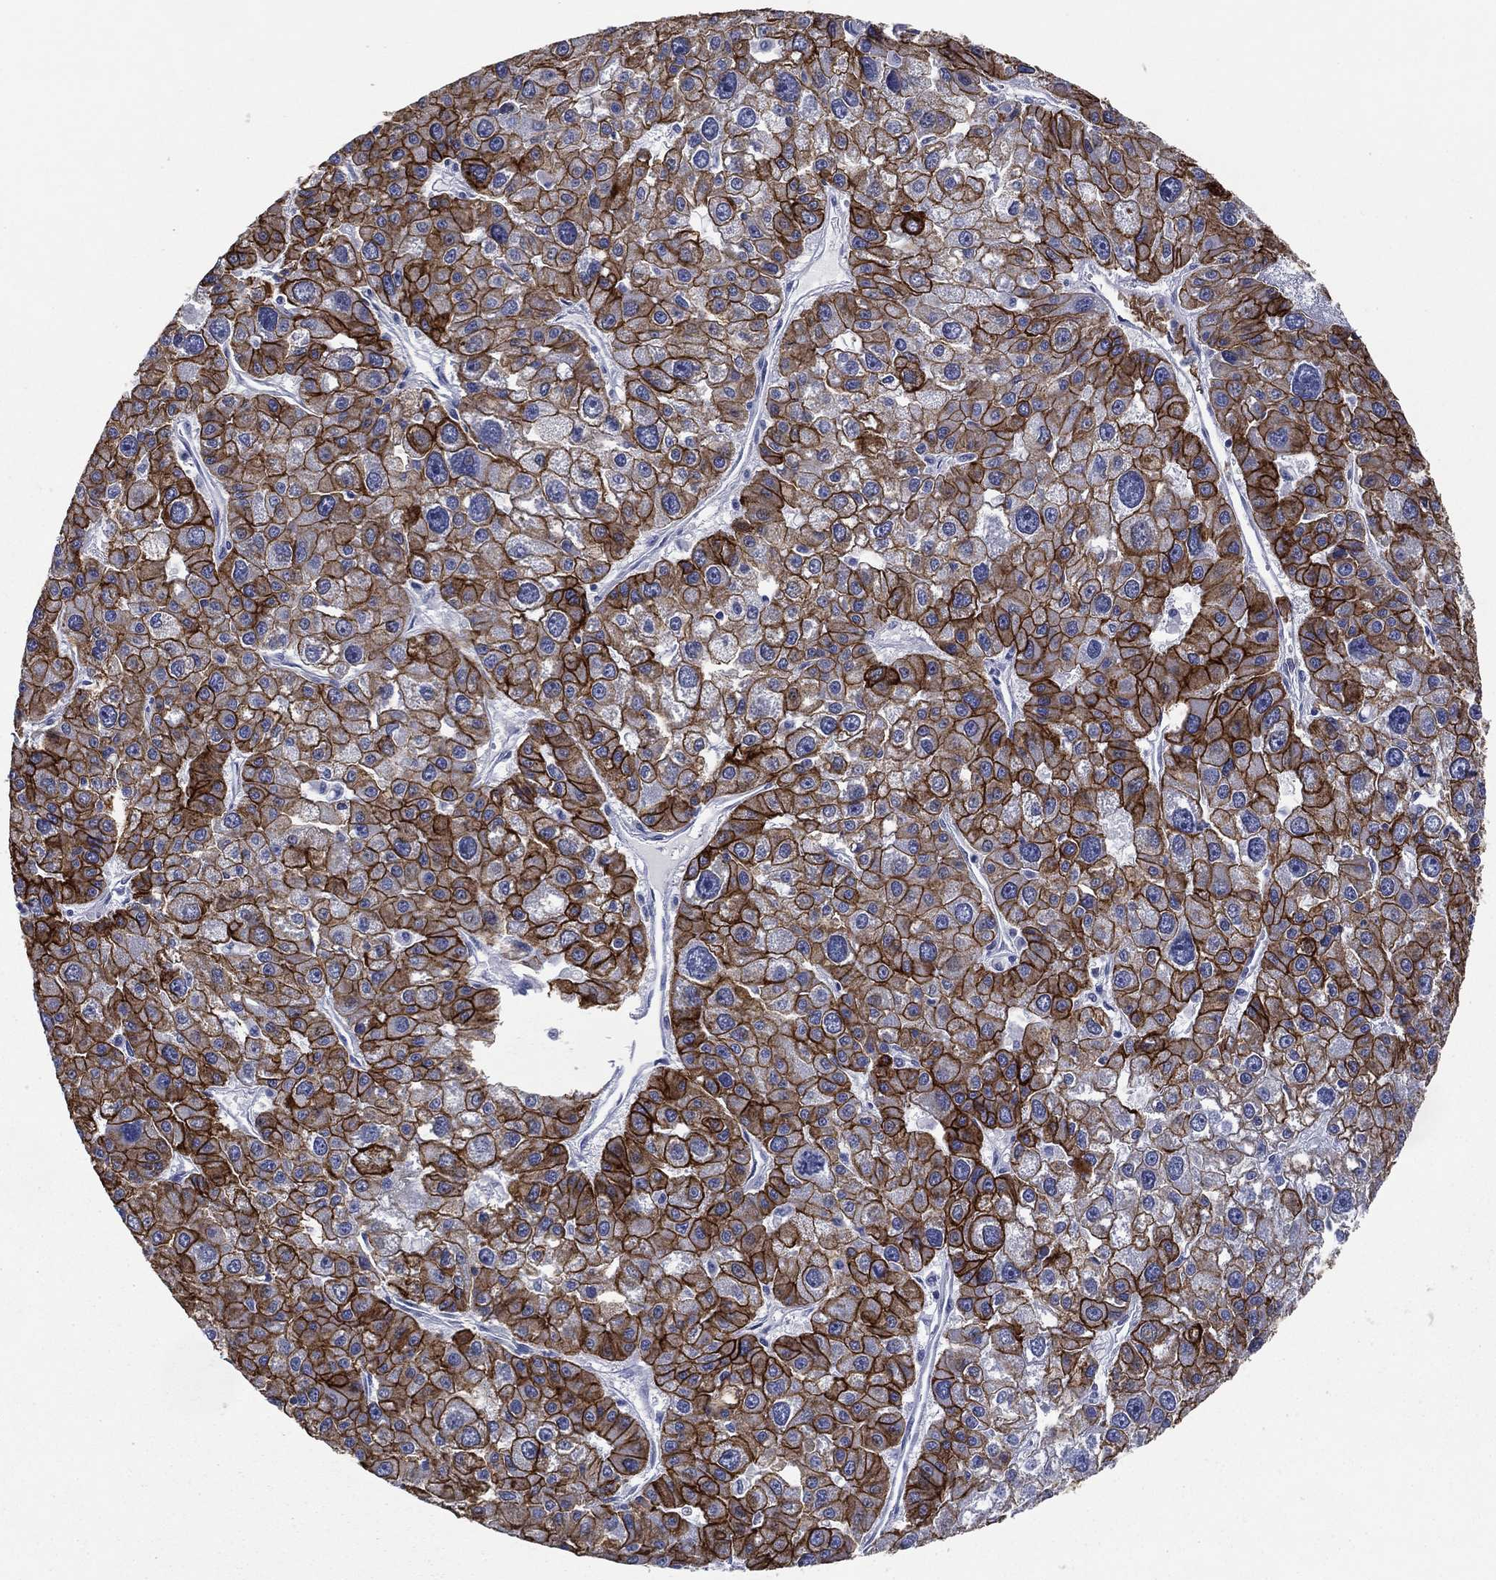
{"staining": {"intensity": "strong", "quantity": ">75%", "location": "cytoplasmic/membranous"}, "tissue": "liver cancer", "cell_type": "Tumor cells", "image_type": "cancer", "snomed": [{"axis": "morphology", "description": "Carcinoma, Hepatocellular, NOS"}, {"axis": "topography", "description": "Liver"}], "caption": "Protein analysis of liver hepatocellular carcinoma tissue reveals strong cytoplasmic/membranous expression in about >75% of tumor cells.", "gene": "KRT7", "patient": {"sex": "male", "age": 73}}